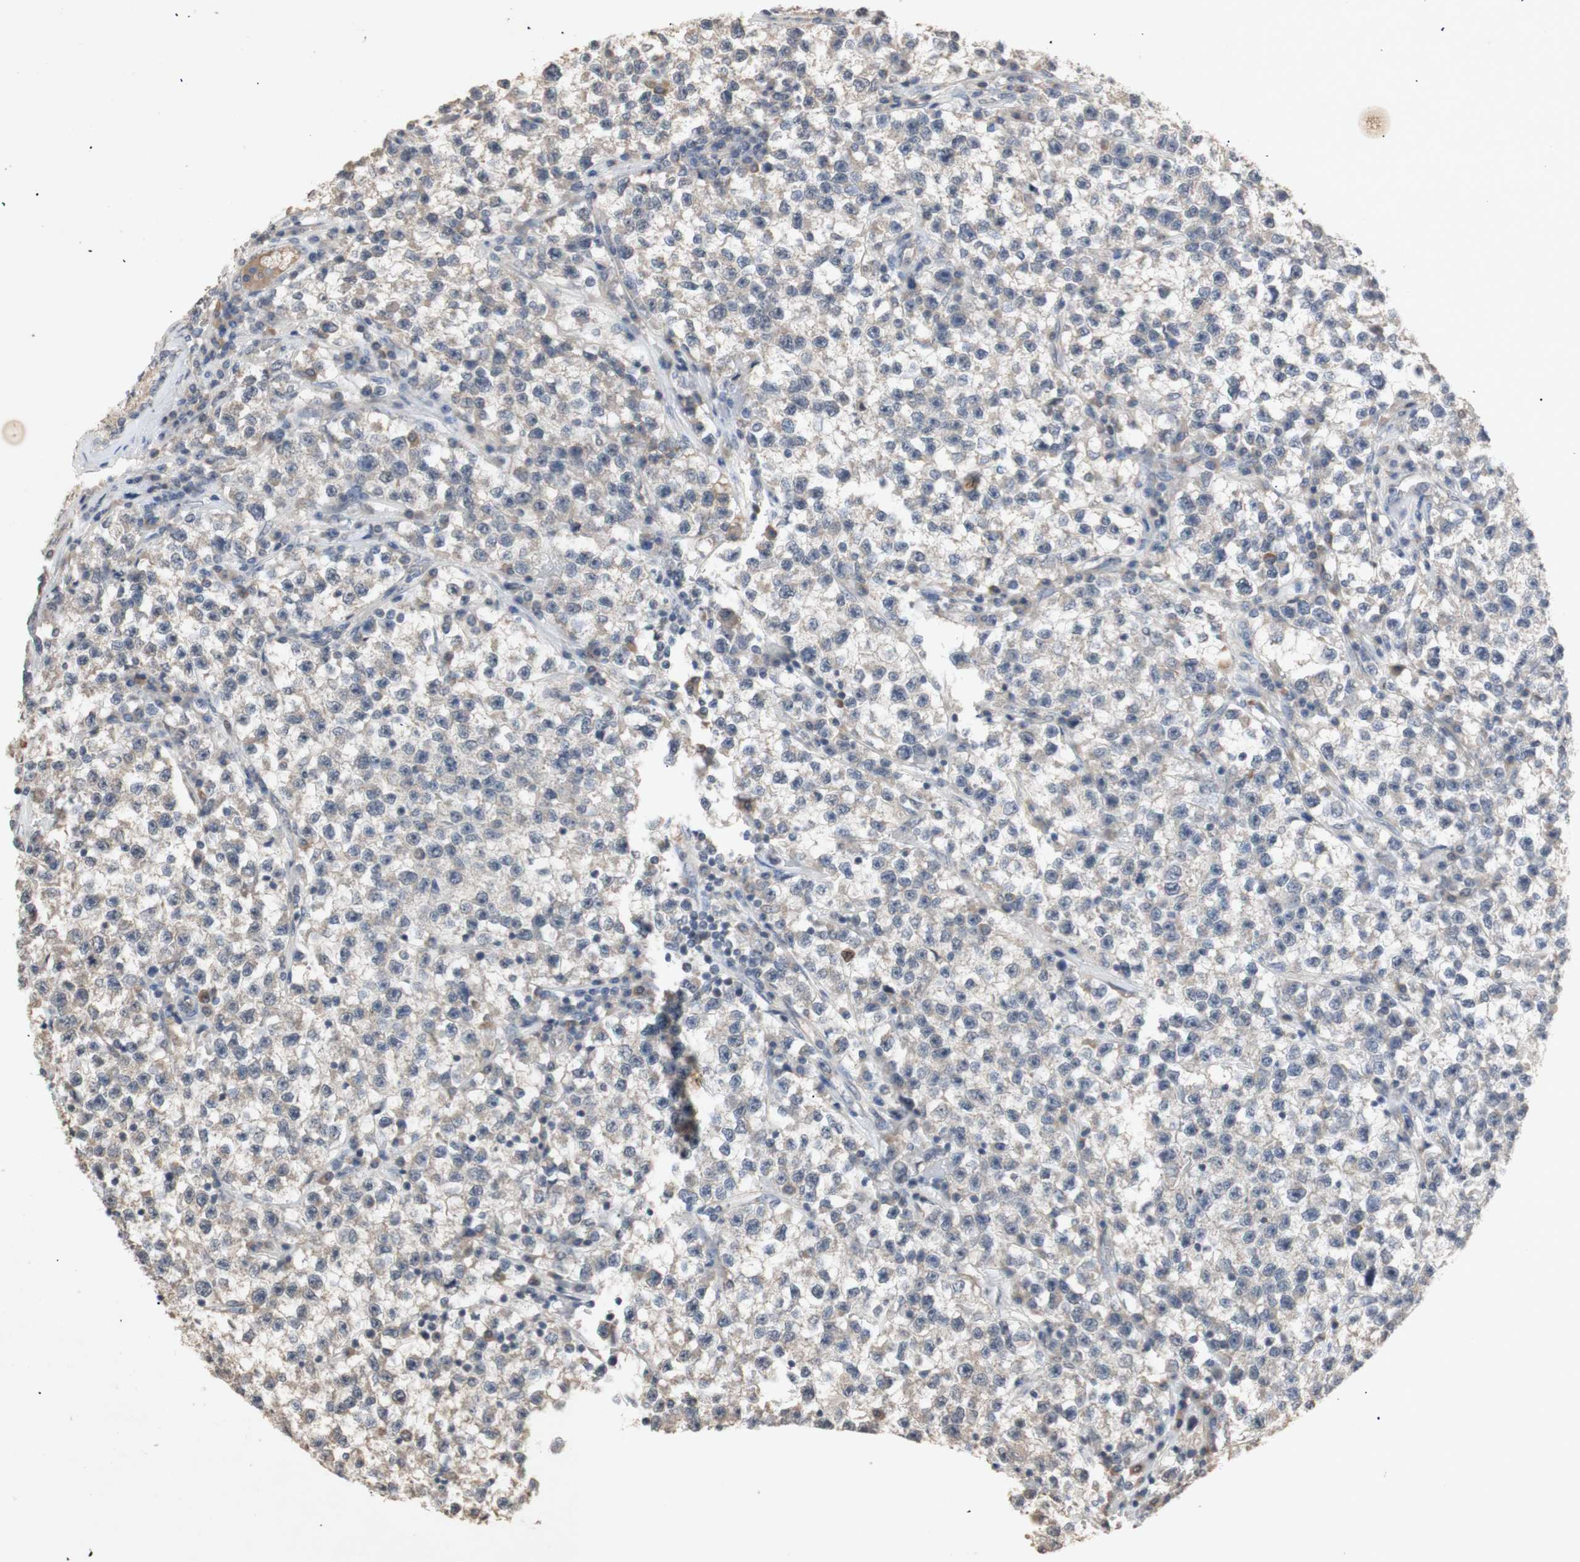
{"staining": {"intensity": "weak", "quantity": ">75%", "location": "cytoplasmic/membranous"}, "tissue": "testis cancer", "cell_type": "Tumor cells", "image_type": "cancer", "snomed": [{"axis": "morphology", "description": "Seminoma, NOS"}, {"axis": "topography", "description": "Testis"}], "caption": "Weak cytoplasmic/membranous protein staining is identified in approximately >75% of tumor cells in testis seminoma.", "gene": "FOSB", "patient": {"sex": "male", "age": 22}}